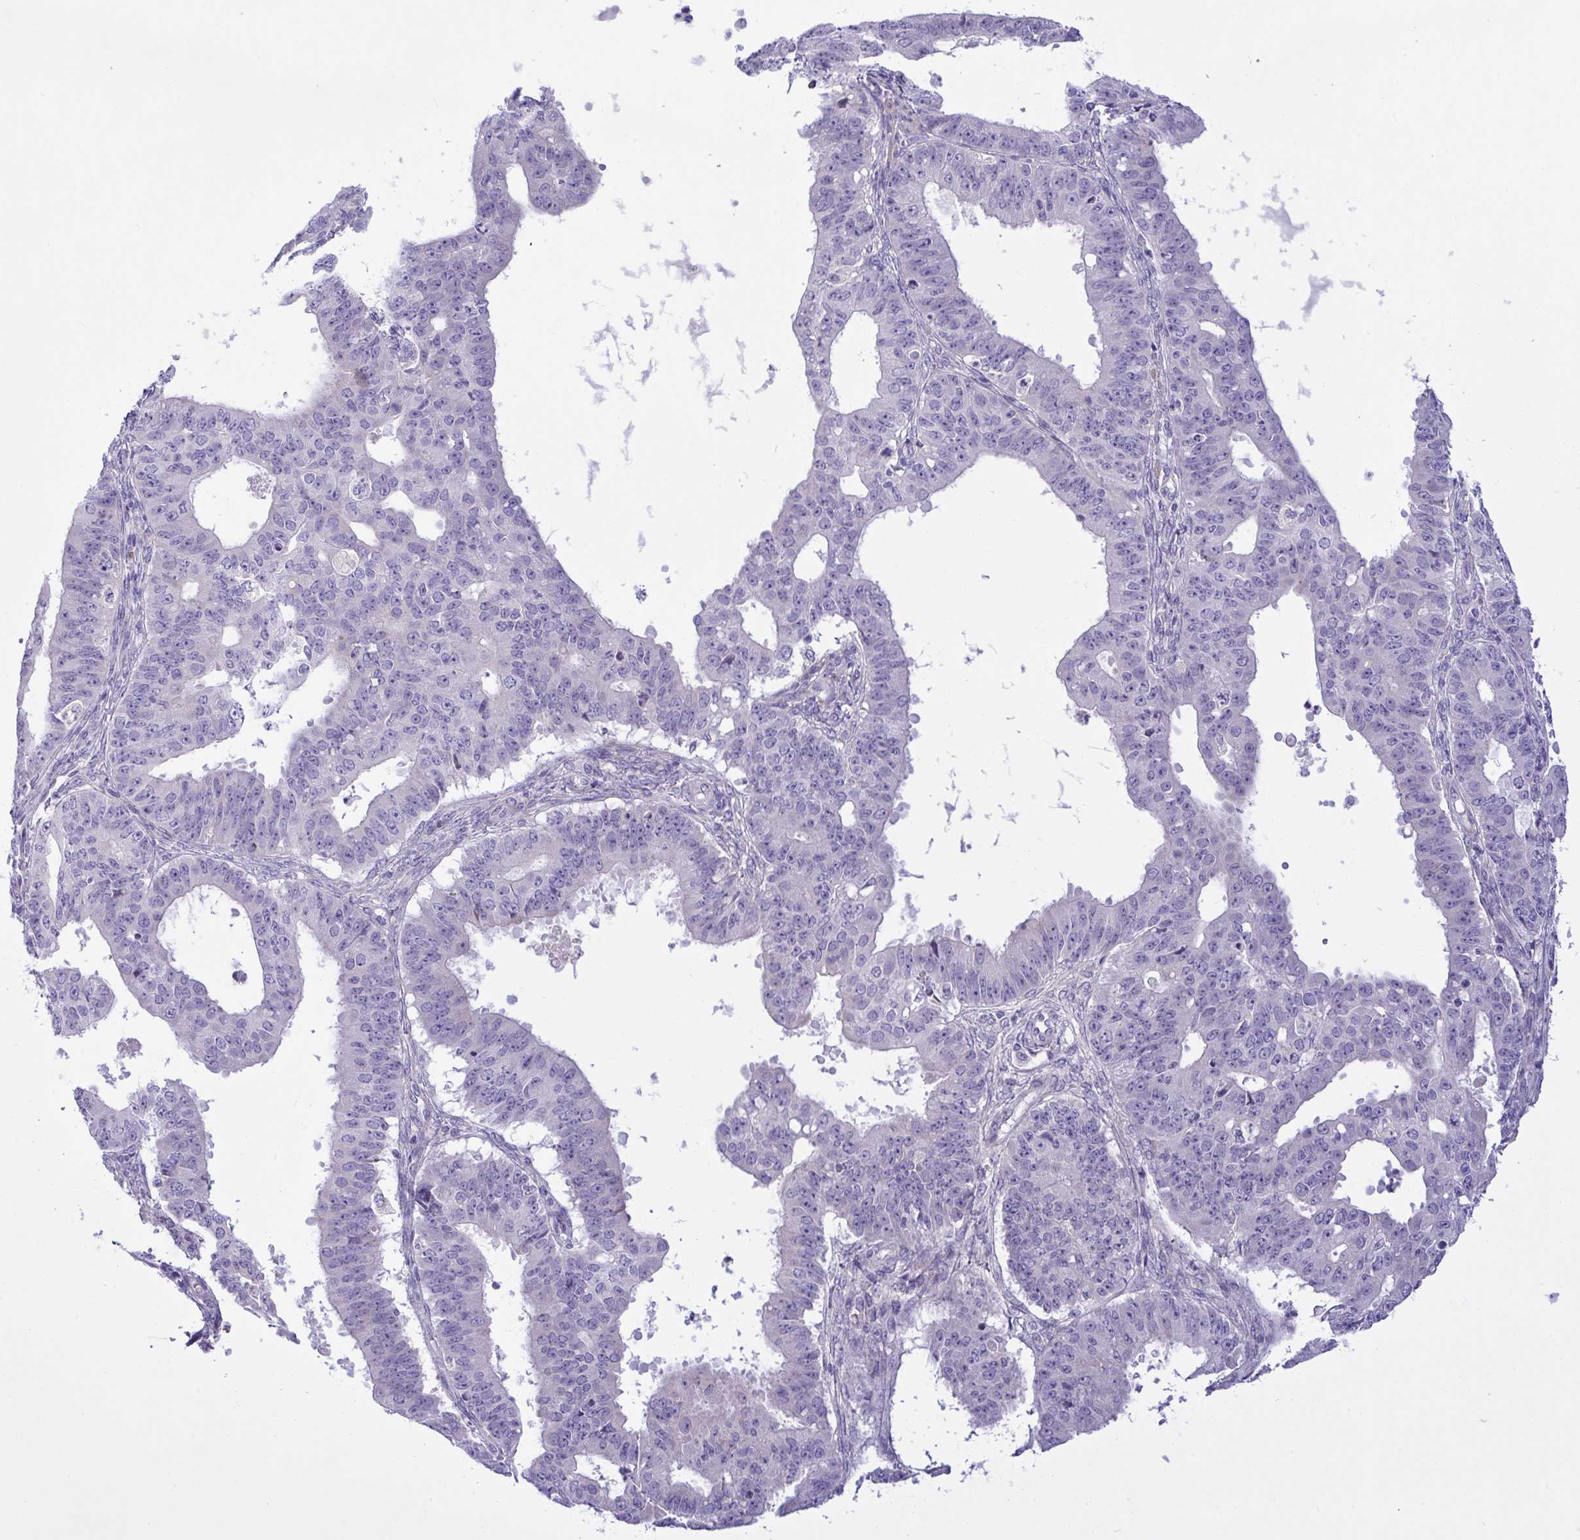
{"staining": {"intensity": "negative", "quantity": "none", "location": "none"}, "tissue": "ovarian cancer", "cell_type": "Tumor cells", "image_type": "cancer", "snomed": [{"axis": "morphology", "description": "Carcinoma, endometroid"}, {"axis": "topography", "description": "Appendix"}, {"axis": "topography", "description": "Ovary"}], "caption": "Immunohistochemistry of human endometroid carcinoma (ovarian) displays no expression in tumor cells.", "gene": "FAM86B1", "patient": {"sex": "female", "age": 42}}